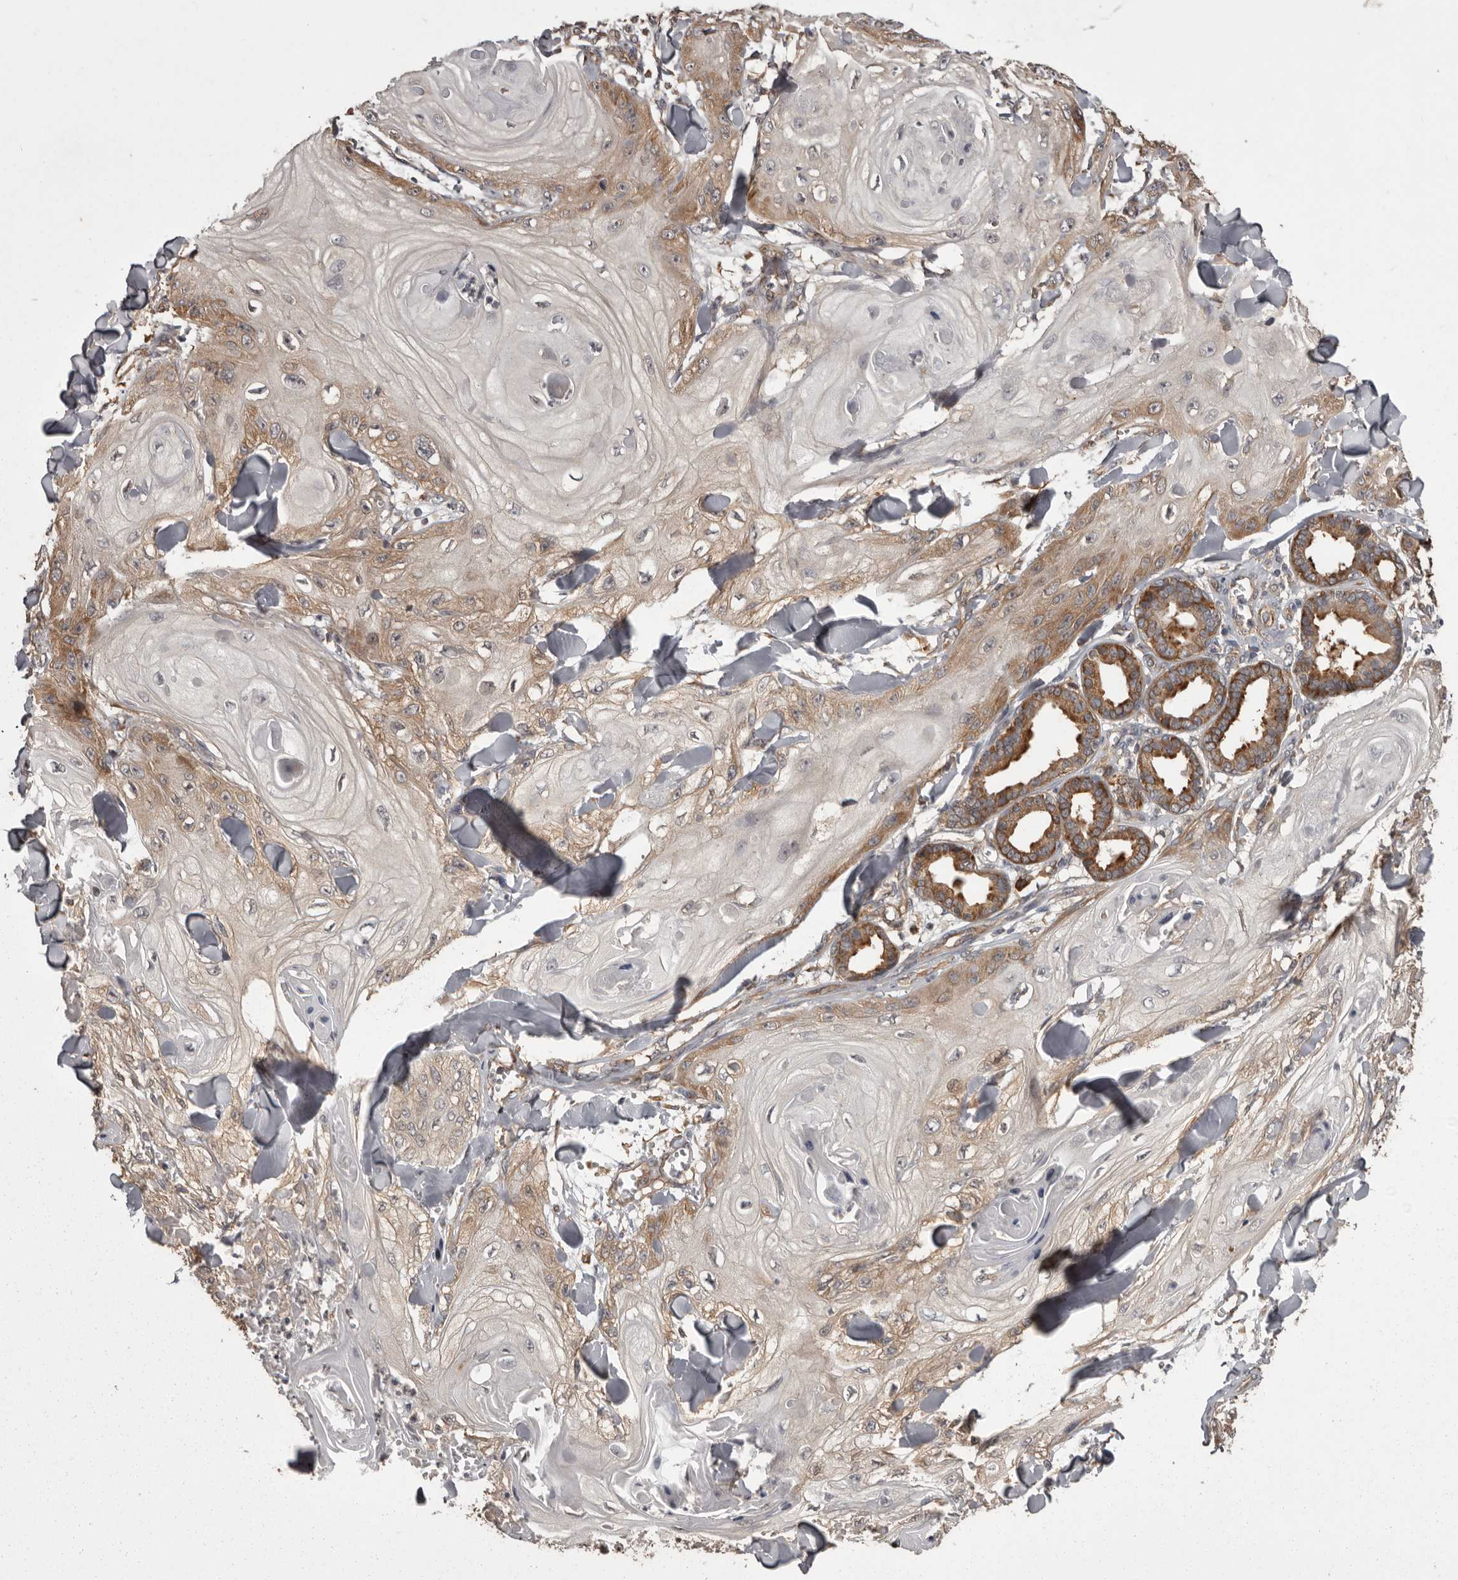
{"staining": {"intensity": "moderate", "quantity": ">75%", "location": "cytoplasmic/membranous"}, "tissue": "skin cancer", "cell_type": "Tumor cells", "image_type": "cancer", "snomed": [{"axis": "morphology", "description": "Squamous cell carcinoma, NOS"}, {"axis": "topography", "description": "Skin"}], "caption": "High-power microscopy captured an immunohistochemistry micrograph of skin squamous cell carcinoma, revealing moderate cytoplasmic/membranous expression in about >75% of tumor cells.", "gene": "DARS1", "patient": {"sex": "male", "age": 74}}